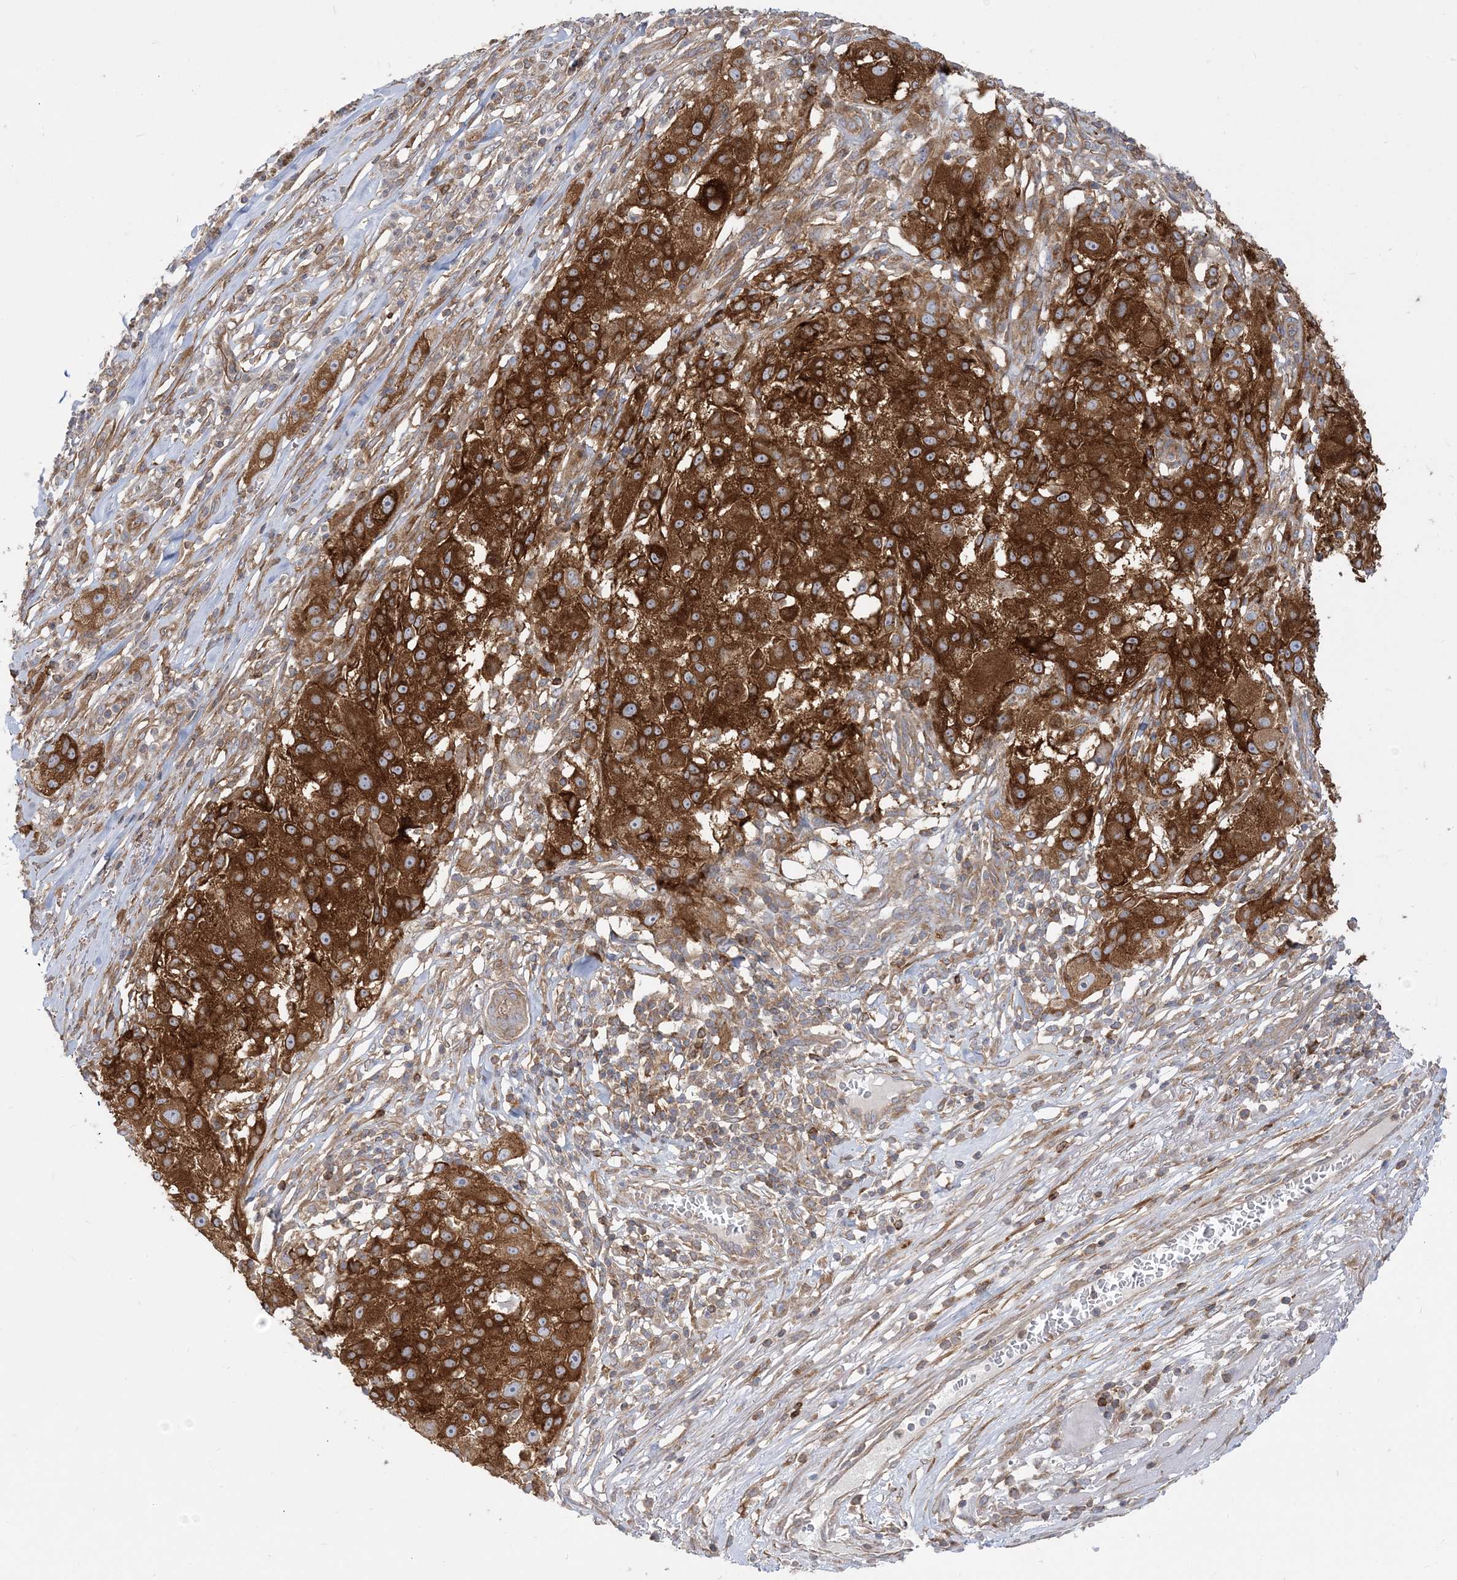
{"staining": {"intensity": "strong", "quantity": ">75%", "location": "cytoplasmic/membranous"}, "tissue": "melanoma", "cell_type": "Tumor cells", "image_type": "cancer", "snomed": [{"axis": "morphology", "description": "Necrosis, NOS"}, {"axis": "morphology", "description": "Malignant melanoma, NOS"}, {"axis": "topography", "description": "Skin"}], "caption": "Tumor cells display high levels of strong cytoplasmic/membranous positivity in about >75% of cells in malignant melanoma.", "gene": "STAM", "patient": {"sex": "female", "age": 87}}